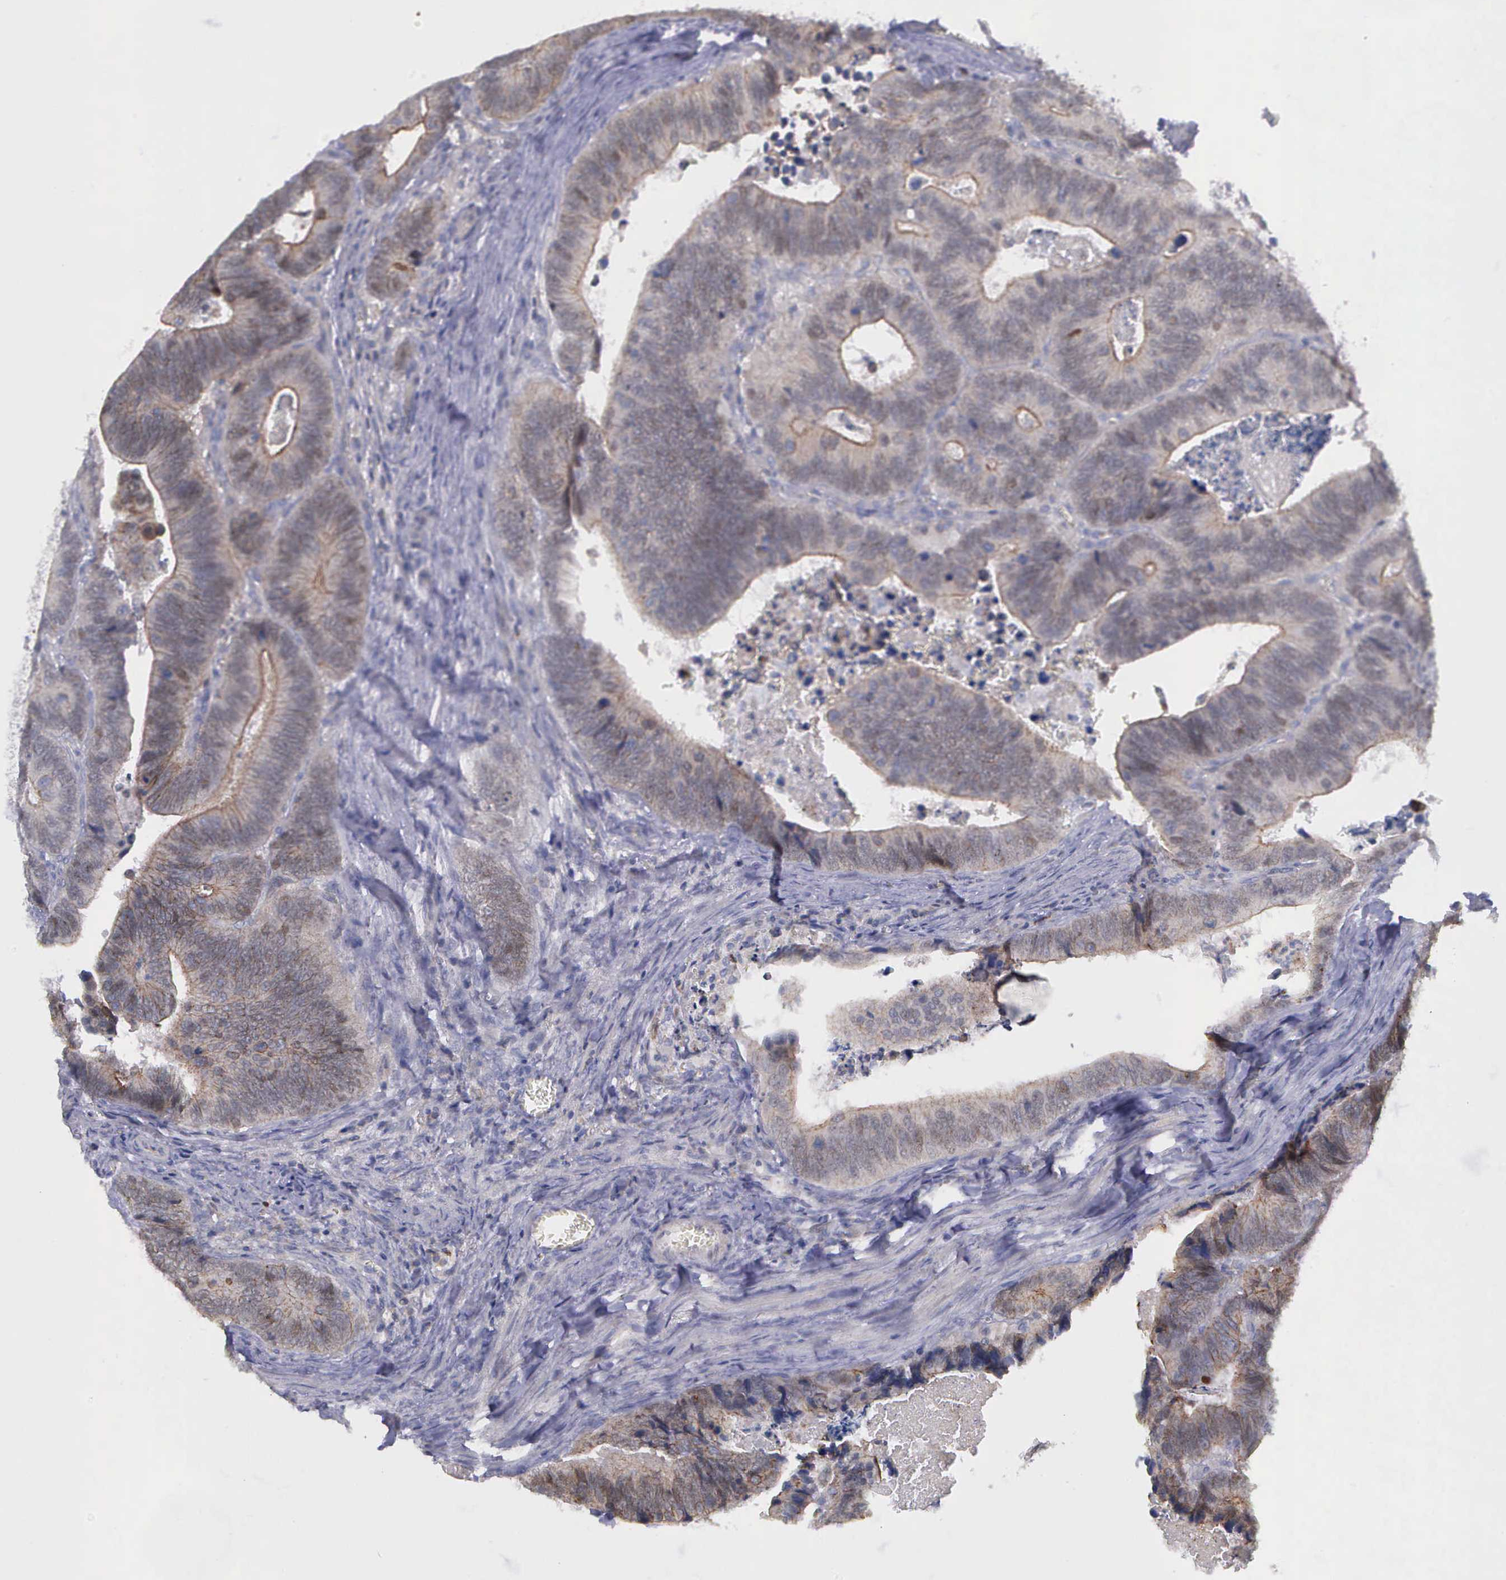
{"staining": {"intensity": "weak", "quantity": ">75%", "location": "cytoplasmic/membranous"}, "tissue": "colorectal cancer", "cell_type": "Tumor cells", "image_type": "cancer", "snomed": [{"axis": "morphology", "description": "Adenocarcinoma, NOS"}, {"axis": "topography", "description": "Colon"}], "caption": "Tumor cells demonstrate low levels of weak cytoplasmic/membranous positivity in about >75% of cells in human colorectal adenocarcinoma. (Brightfield microscopy of DAB IHC at high magnification).", "gene": "MICAL3", "patient": {"sex": "male", "age": 72}}